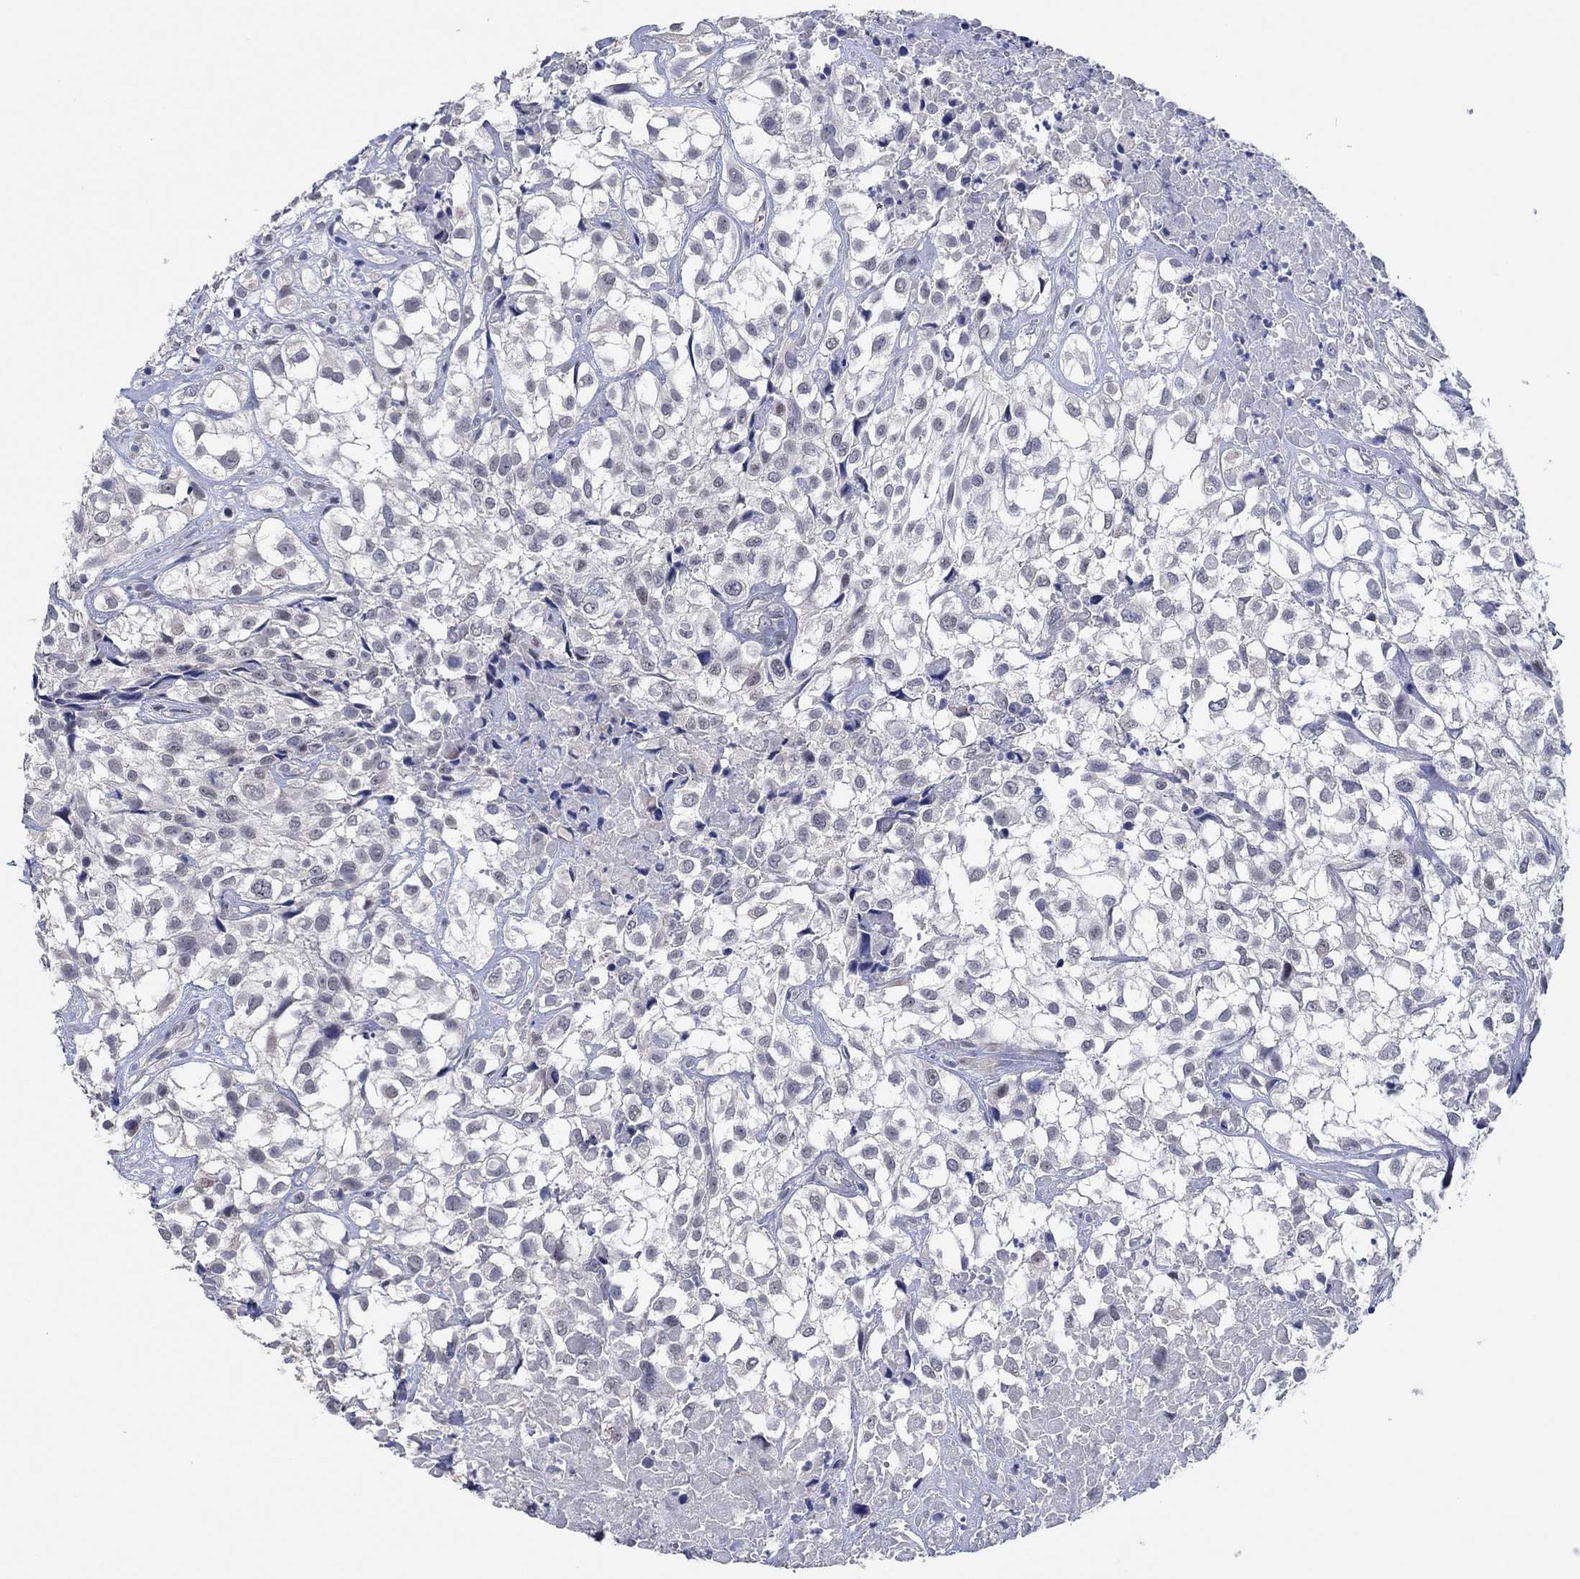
{"staining": {"intensity": "negative", "quantity": "none", "location": "none"}, "tissue": "urothelial cancer", "cell_type": "Tumor cells", "image_type": "cancer", "snomed": [{"axis": "morphology", "description": "Urothelial carcinoma, High grade"}, {"axis": "topography", "description": "Urinary bladder"}], "caption": "Urothelial cancer stained for a protein using immunohistochemistry (IHC) reveals no positivity tumor cells.", "gene": "PRRT3", "patient": {"sex": "male", "age": 56}}